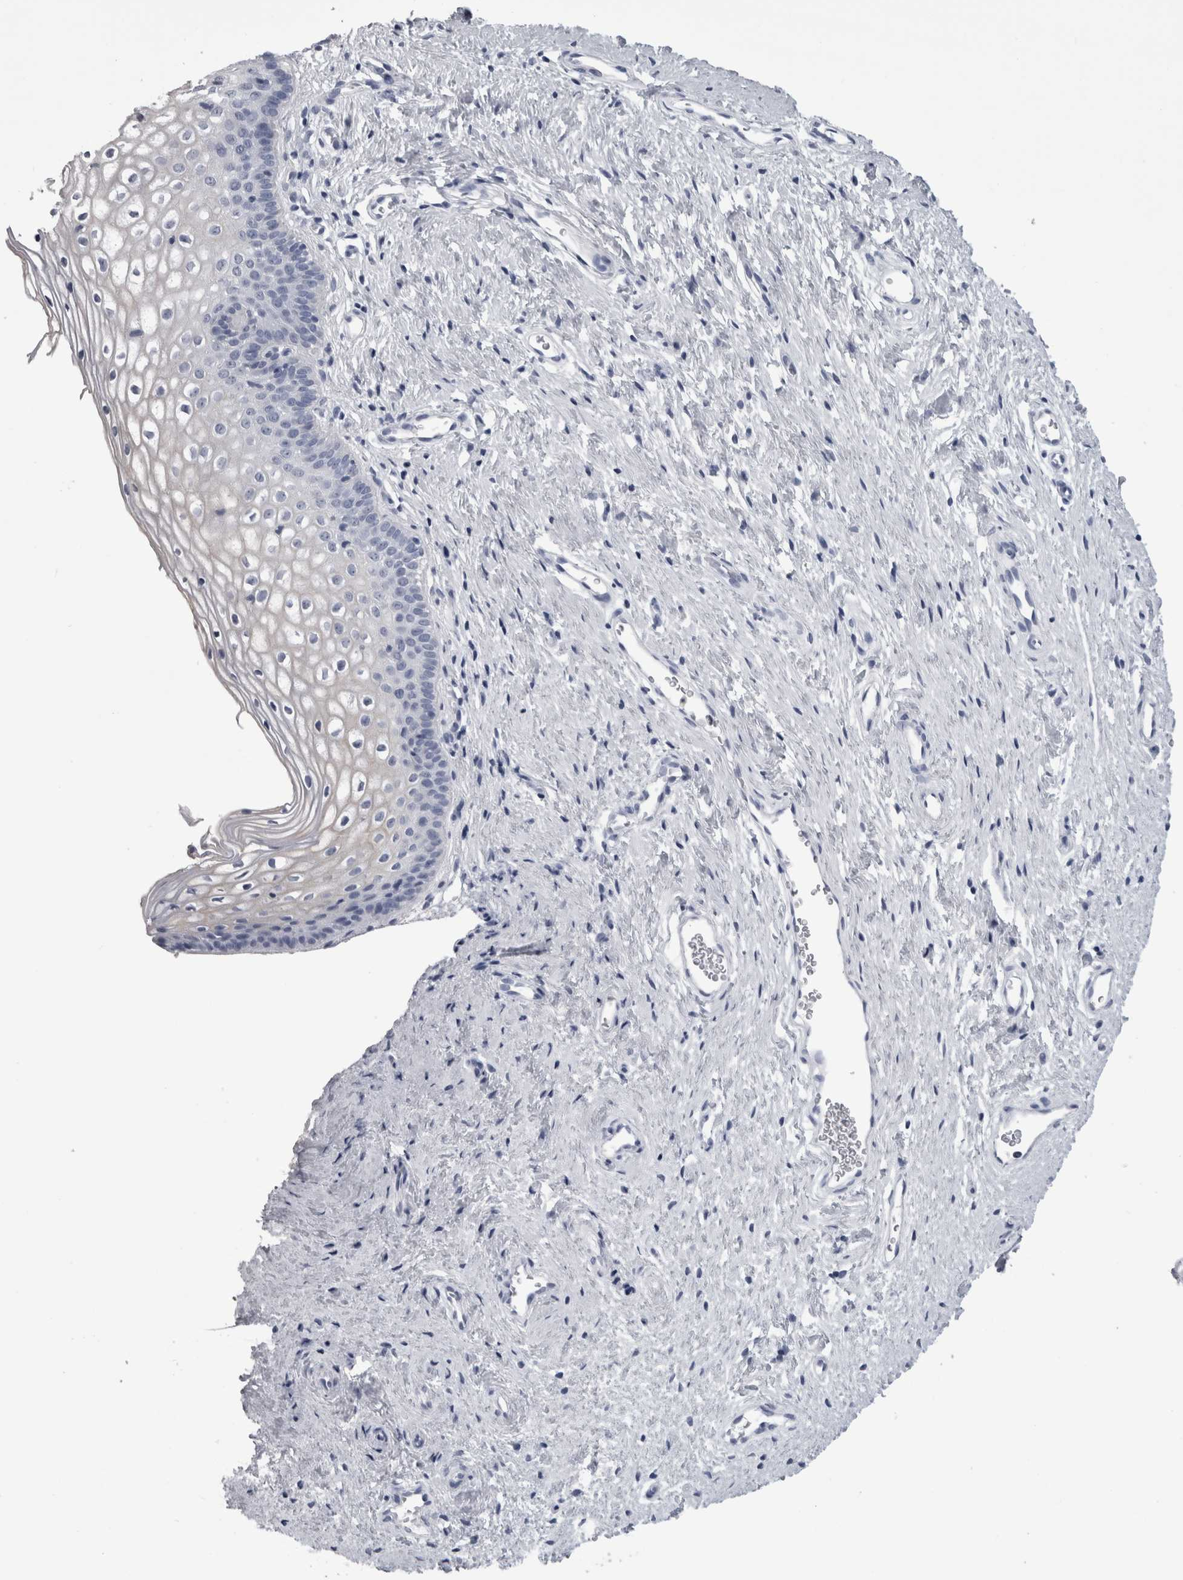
{"staining": {"intensity": "negative", "quantity": "none", "location": "none"}, "tissue": "cervix", "cell_type": "Glandular cells", "image_type": "normal", "snomed": [{"axis": "morphology", "description": "Normal tissue, NOS"}, {"axis": "topography", "description": "Cervix"}], "caption": "Protein analysis of benign cervix shows no significant expression in glandular cells.", "gene": "ALDH8A1", "patient": {"sex": "female", "age": 27}}